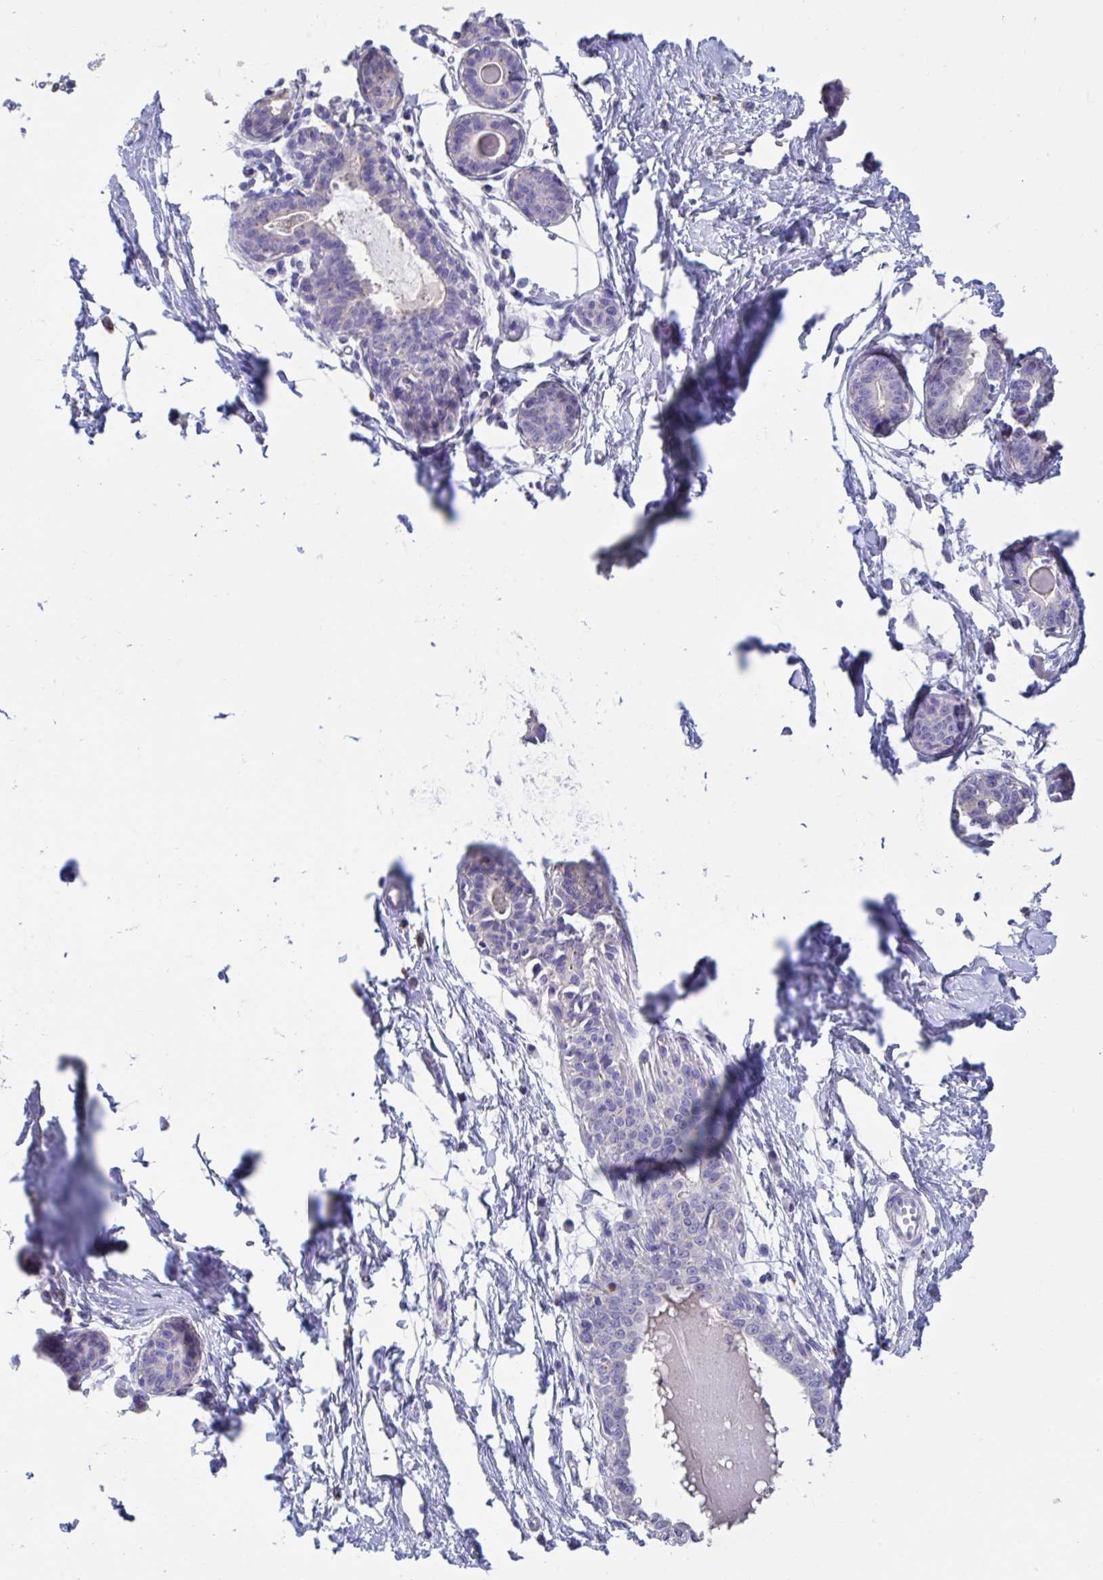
{"staining": {"intensity": "negative", "quantity": "none", "location": "none"}, "tissue": "breast", "cell_type": "Adipocytes", "image_type": "normal", "snomed": [{"axis": "morphology", "description": "Normal tissue, NOS"}, {"axis": "topography", "description": "Breast"}], "caption": "IHC of unremarkable human breast exhibits no expression in adipocytes. (DAB immunohistochemistry visualized using brightfield microscopy, high magnification).", "gene": "GPR162", "patient": {"sex": "female", "age": 45}}